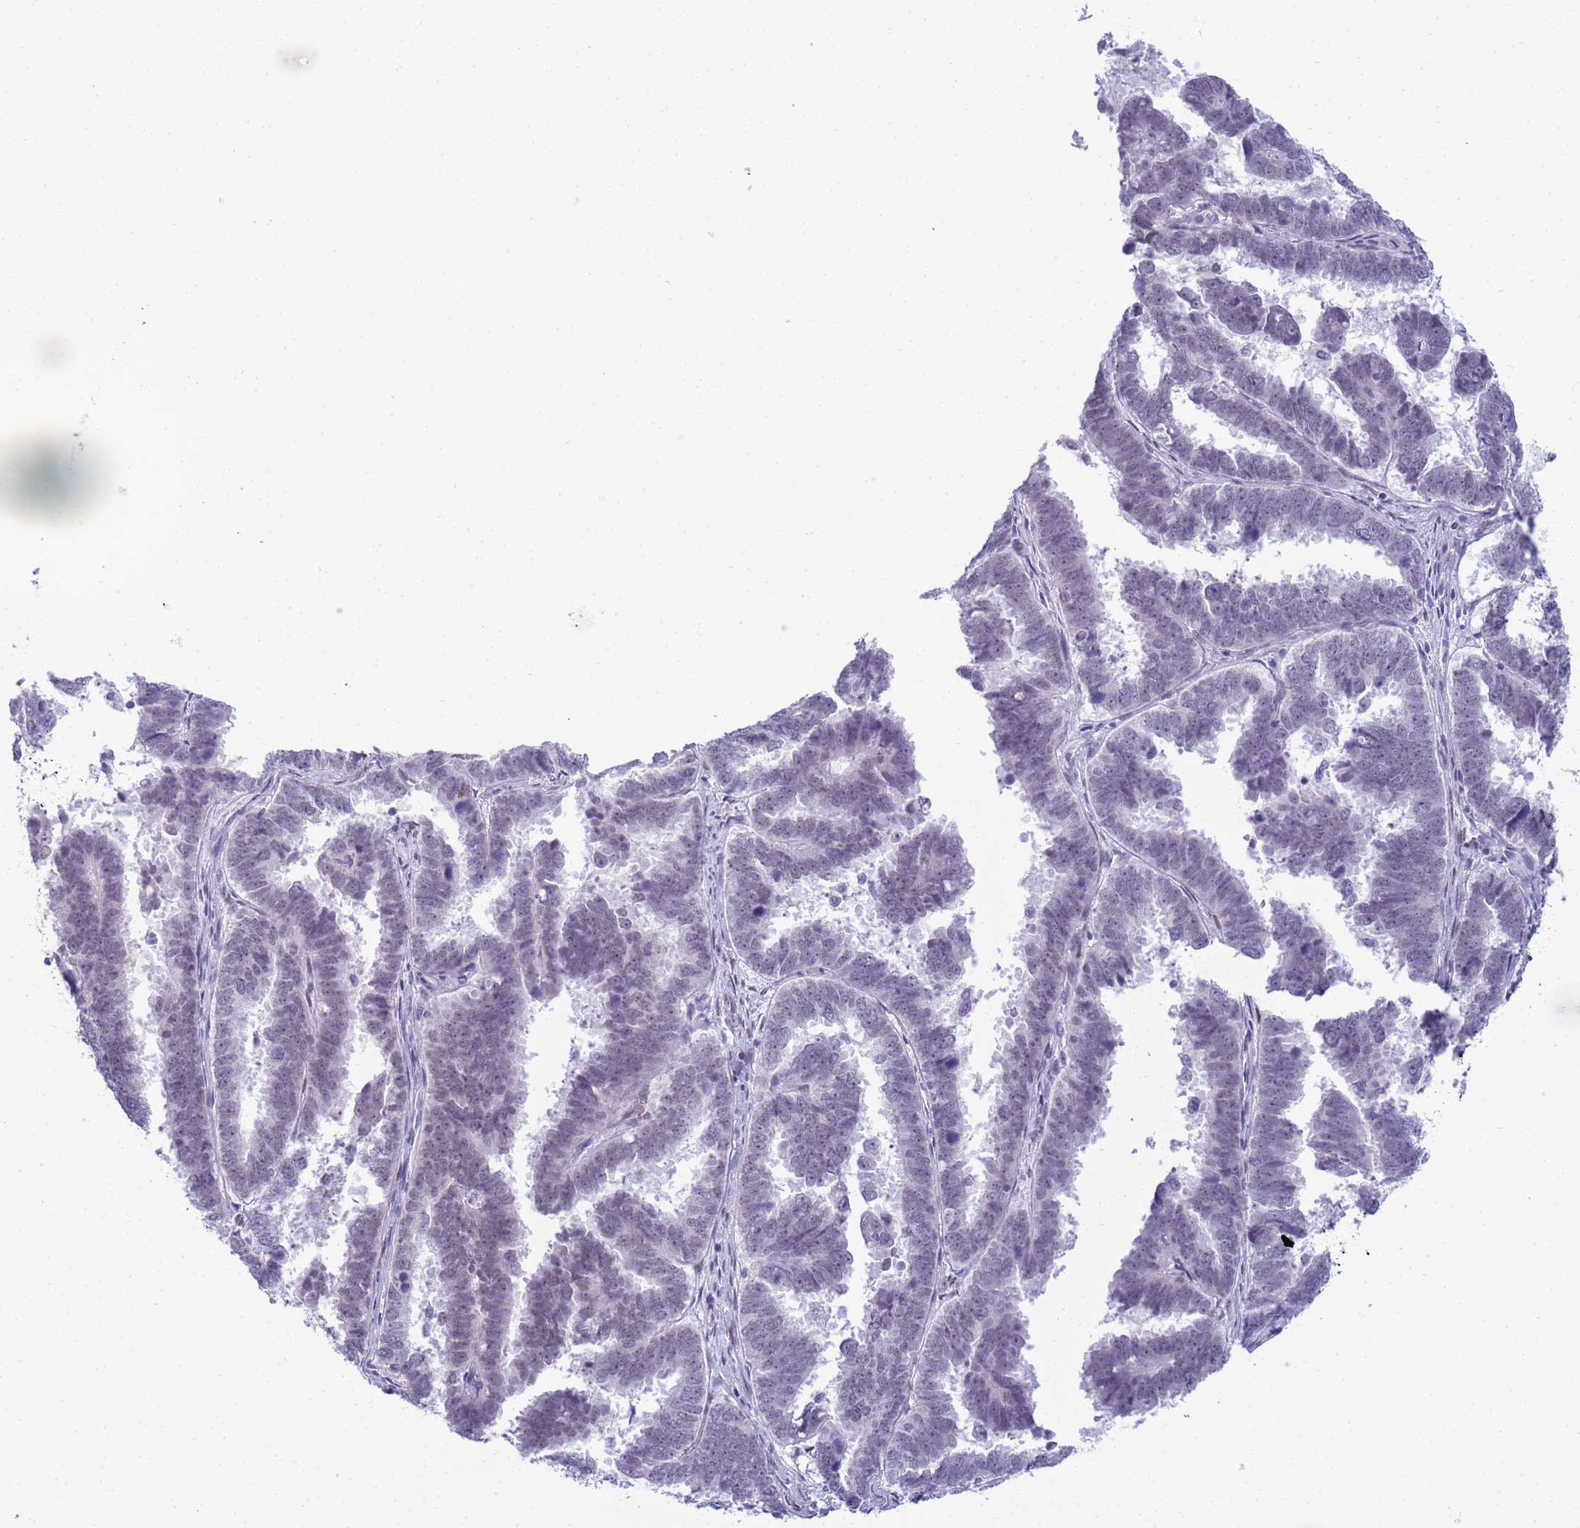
{"staining": {"intensity": "negative", "quantity": "none", "location": "none"}, "tissue": "endometrial cancer", "cell_type": "Tumor cells", "image_type": "cancer", "snomed": [{"axis": "morphology", "description": "Adenocarcinoma, NOS"}, {"axis": "topography", "description": "Endometrium"}], "caption": "Tumor cells are negative for protein expression in human endometrial cancer (adenocarcinoma).", "gene": "SNX20", "patient": {"sex": "female", "age": 75}}